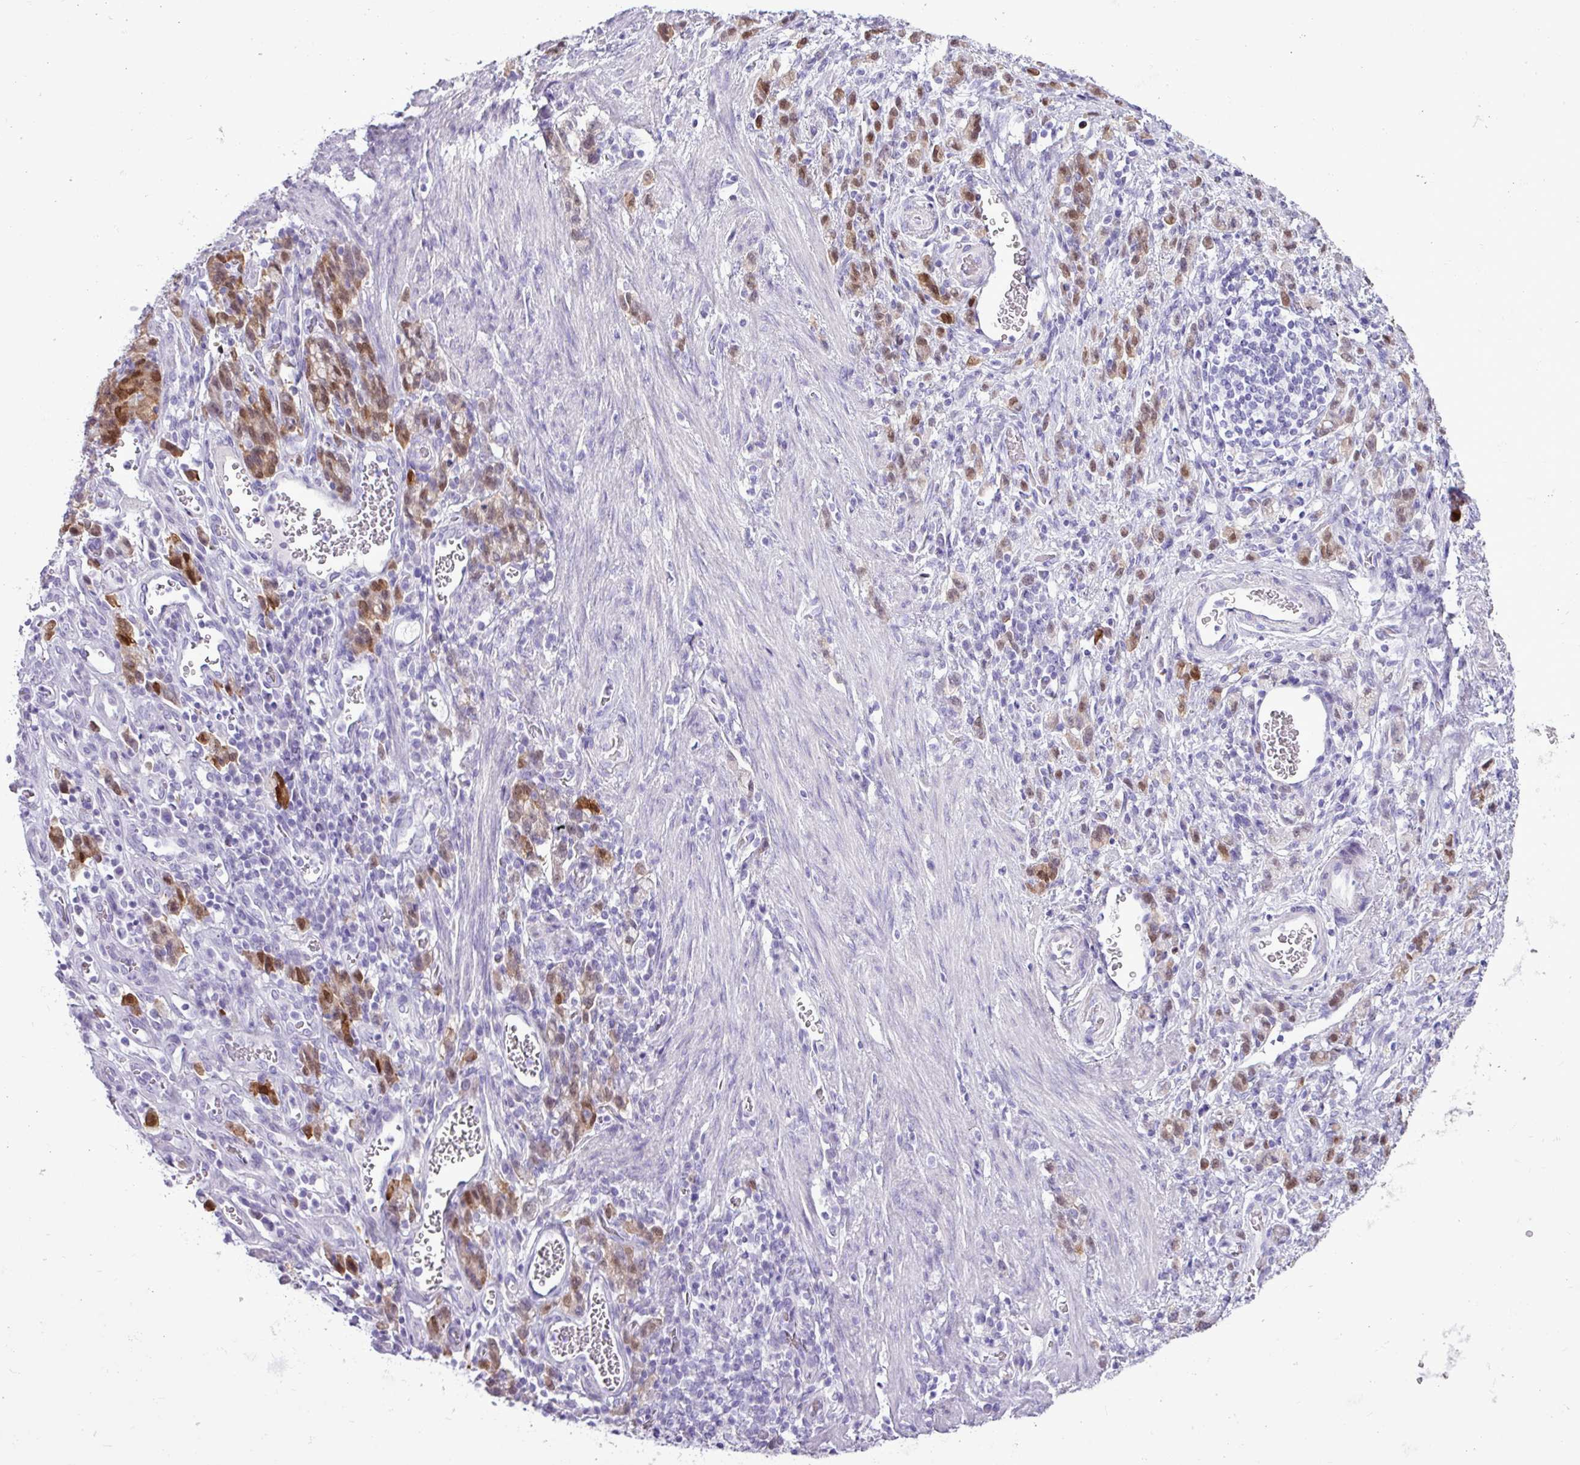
{"staining": {"intensity": "moderate", "quantity": ">75%", "location": "cytoplasmic/membranous,nuclear"}, "tissue": "stomach cancer", "cell_type": "Tumor cells", "image_type": "cancer", "snomed": [{"axis": "morphology", "description": "Adenocarcinoma, NOS"}, {"axis": "topography", "description": "Stomach"}], "caption": "High-magnification brightfield microscopy of stomach adenocarcinoma stained with DAB (3,3'-diaminobenzidine) (brown) and counterstained with hematoxylin (blue). tumor cells exhibit moderate cytoplasmic/membranous and nuclear positivity is seen in about>75% of cells.", "gene": "ALDH3A1", "patient": {"sex": "male", "age": 77}}